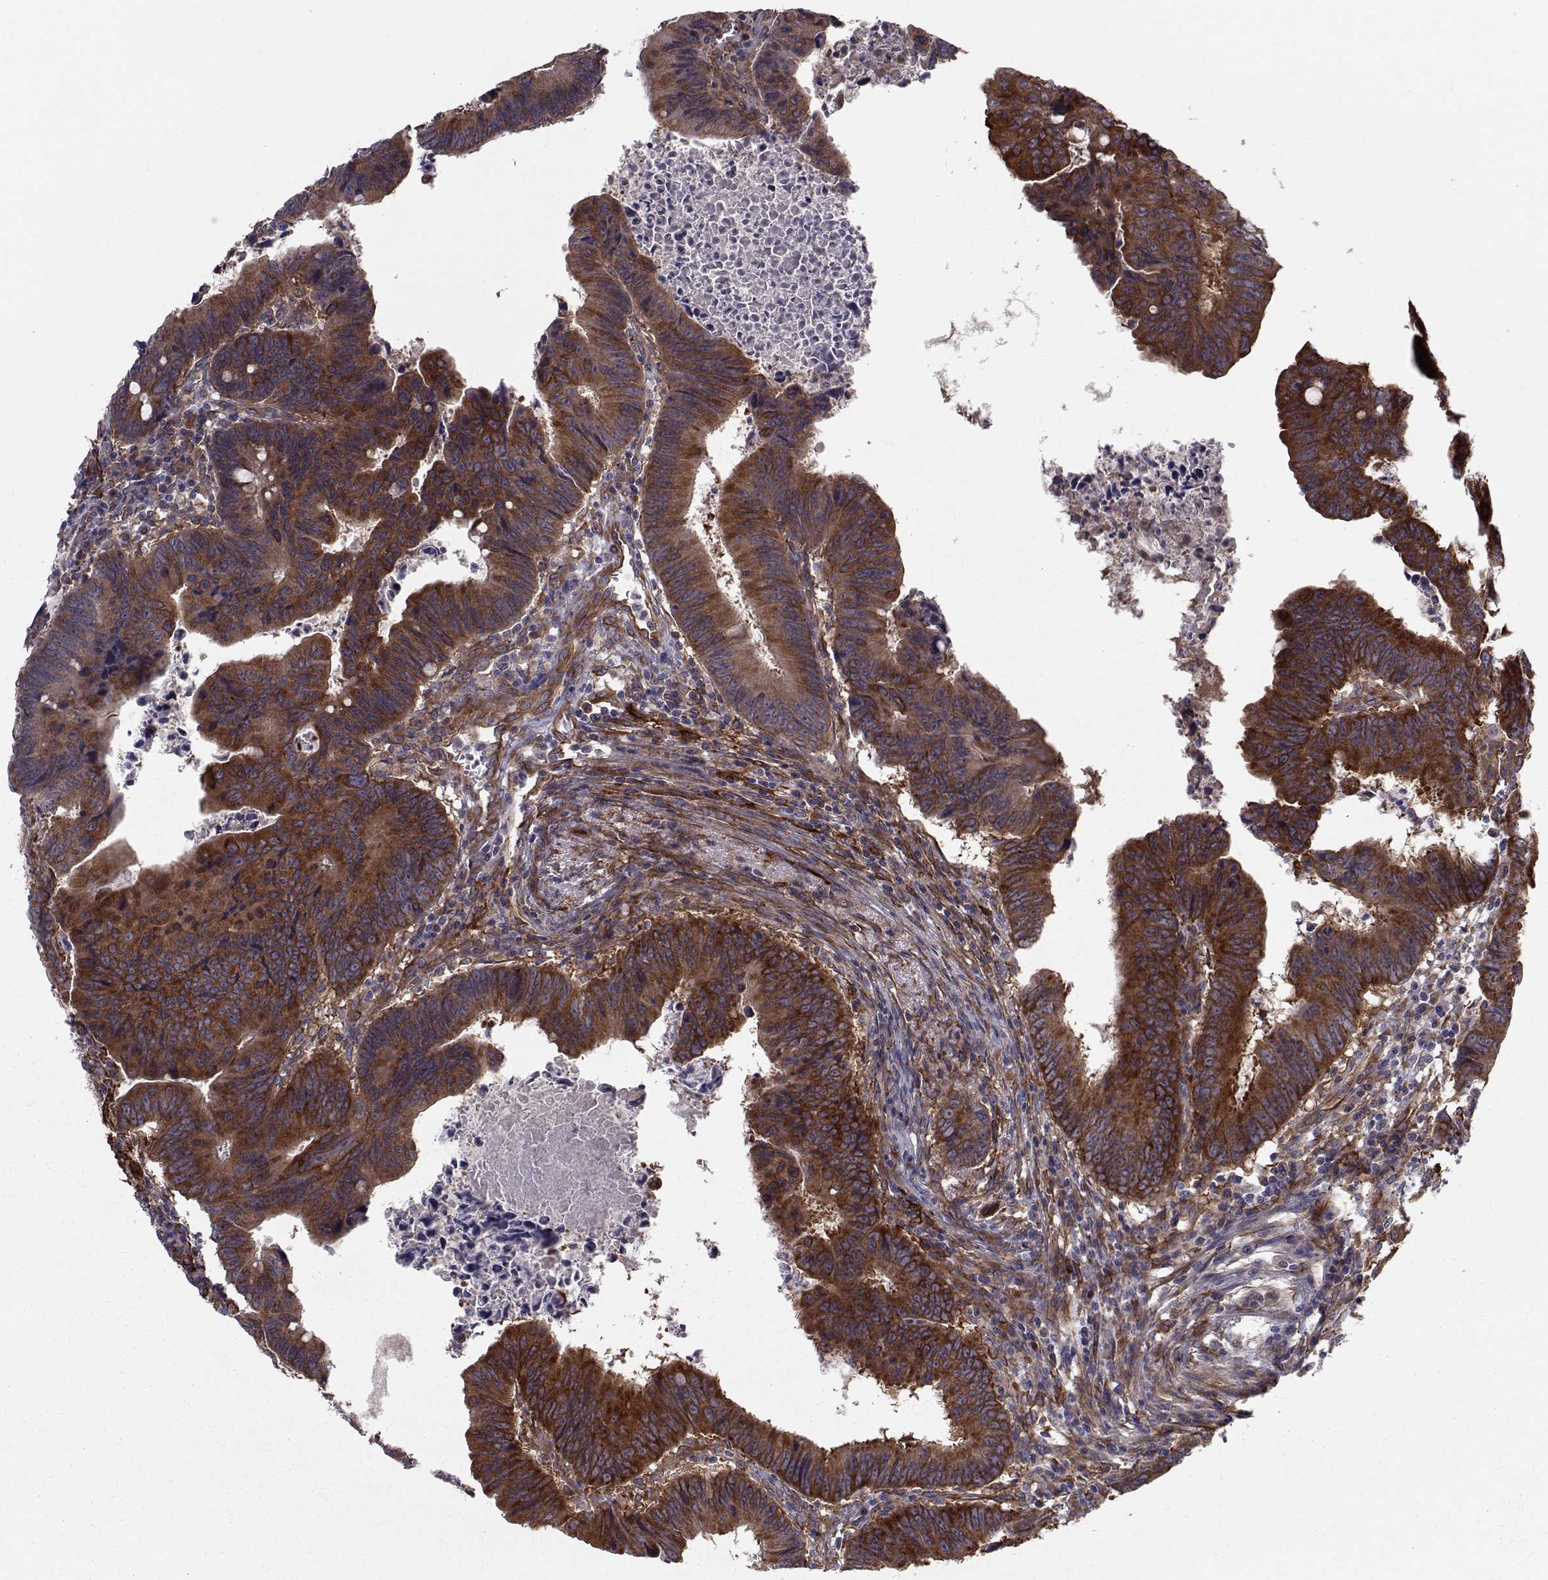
{"staining": {"intensity": "strong", "quantity": ">75%", "location": "cytoplasmic/membranous"}, "tissue": "colorectal cancer", "cell_type": "Tumor cells", "image_type": "cancer", "snomed": [{"axis": "morphology", "description": "Adenocarcinoma, NOS"}, {"axis": "topography", "description": "Colon"}], "caption": "An image of colorectal adenocarcinoma stained for a protein demonstrates strong cytoplasmic/membranous brown staining in tumor cells. (DAB = brown stain, brightfield microscopy at high magnification).", "gene": "TRIP10", "patient": {"sex": "female", "age": 87}}